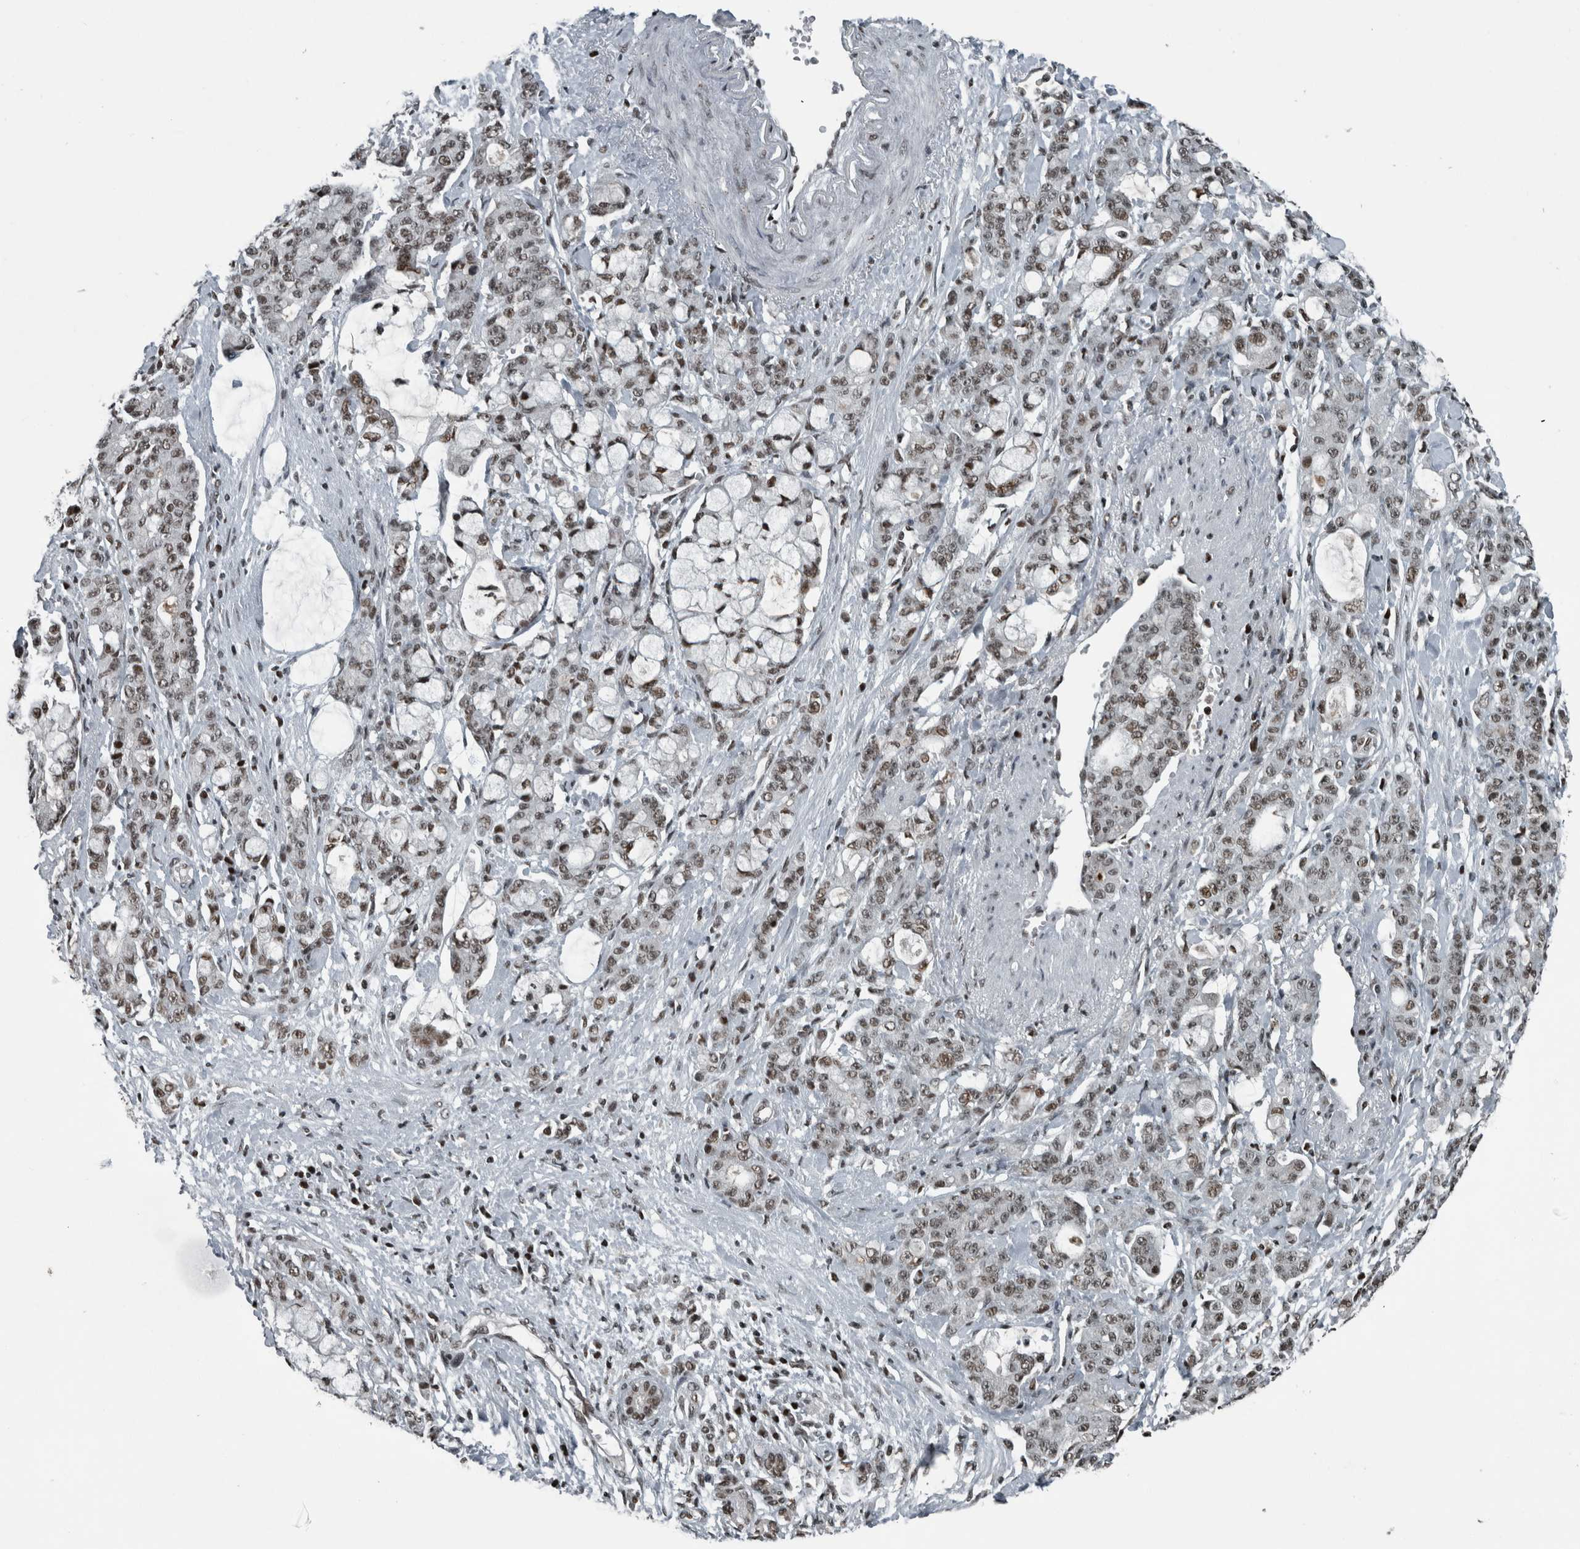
{"staining": {"intensity": "moderate", "quantity": ">75%", "location": "nuclear"}, "tissue": "pancreatic cancer", "cell_type": "Tumor cells", "image_type": "cancer", "snomed": [{"axis": "morphology", "description": "Adenocarcinoma, NOS"}, {"axis": "topography", "description": "Pancreas"}], "caption": "Immunohistochemistry (IHC) staining of pancreatic cancer (adenocarcinoma), which shows medium levels of moderate nuclear staining in about >75% of tumor cells indicating moderate nuclear protein staining. The staining was performed using DAB (3,3'-diaminobenzidine) (brown) for protein detection and nuclei were counterstained in hematoxylin (blue).", "gene": "UNC50", "patient": {"sex": "female", "age": 73}}